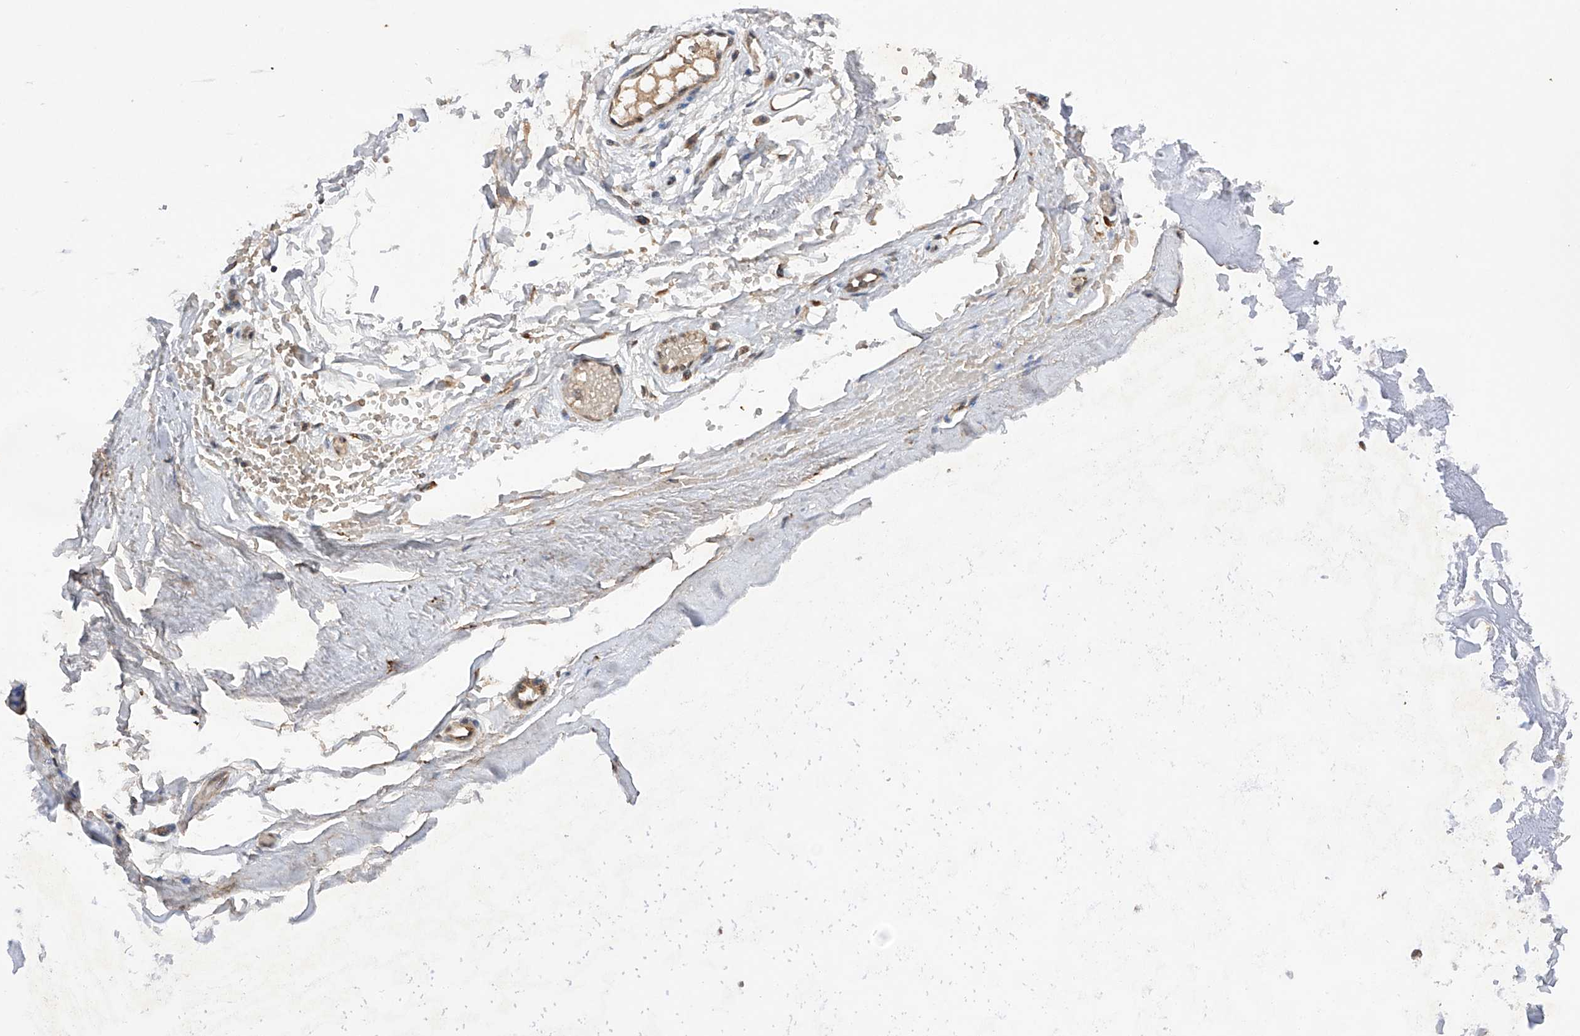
{"staining": {"intensity": "weak", "quantity": ">75%", "location": "cytoplasmic/membranous"}, "tissue": "adipose tissue", "cell_type": "Adipocytes", "image_type": "normal", "snomed": [{"axis": "morphology", "description": "Normal tissue, NOS"}, {"axis": "morphology", "description": "Basal cell carcinoma"}, {"axis": "topography", "description": "Skin"}], "caption": "IHC staining of unremarkable adipose tissue, which exhibits low levels of weak cytoplasmic/membranous expression in approximately >75% of adipocytes indicating weak cytoplasmic/membranous protein expression. The staining was performed using DAB (brown) for protein detection and nuclei were counterstained in hematoxylin (blue).", "gene": "SDHAF4", "patient": {"sex": "female", "age": 89}}